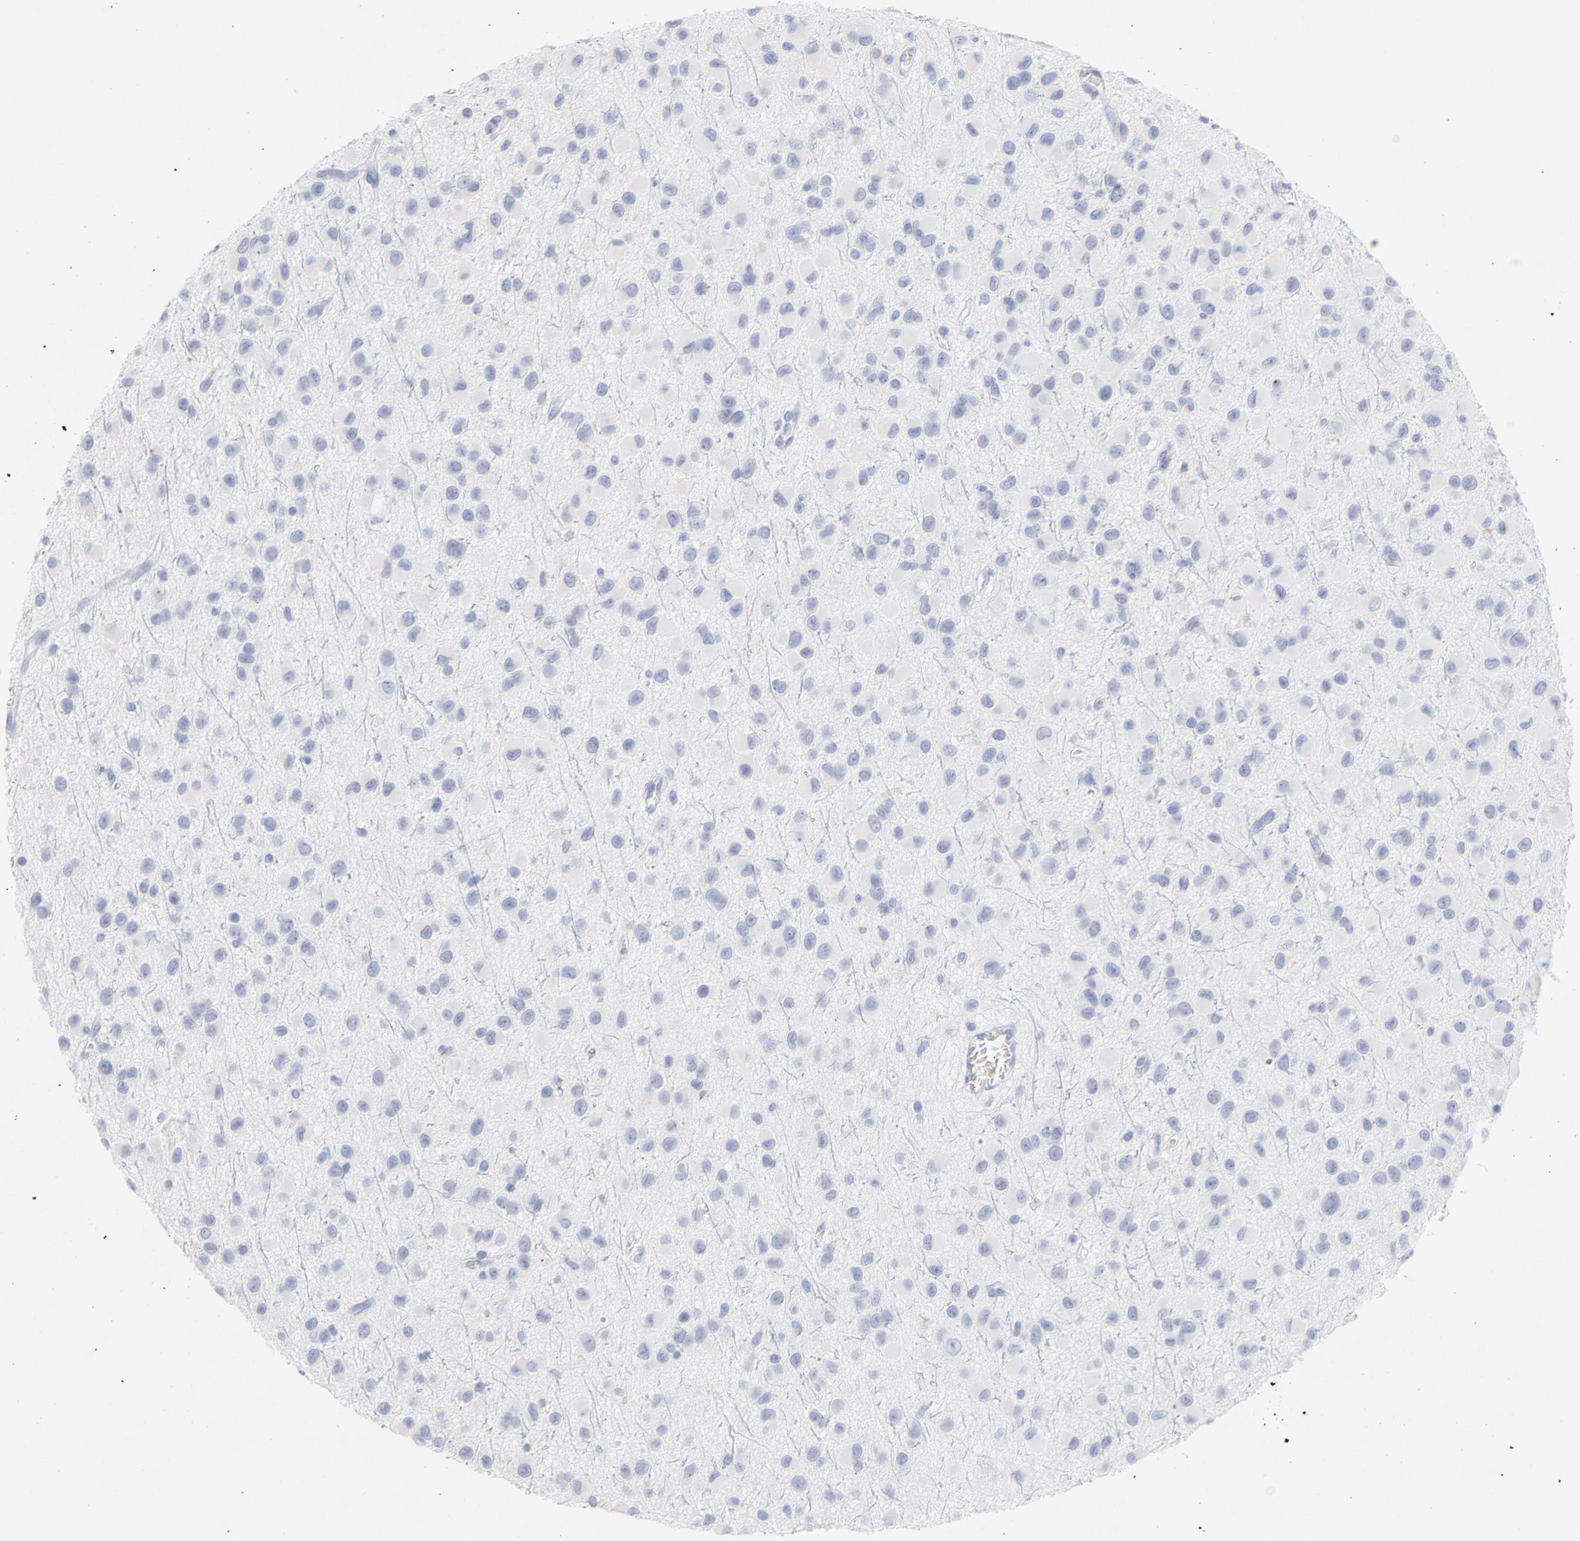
{"staining": {"intensity": "negative", "quantity": "none", "location": "none"}, "tissue": "glioma", "cell_type": "Tumor cells", "image_type": "cancer", "snomed": [{"axis": "morphology", "description": "Glioma, malignant, Low grade"}, {"axis": "topography", "description": "Brain"}], "caption": "Photomicrograph shows no significant protein expression in tumor cells of malignant glioma (low-grade).", "gene": "P2RY8", "patient": {"sex": "male", "age": 42}}